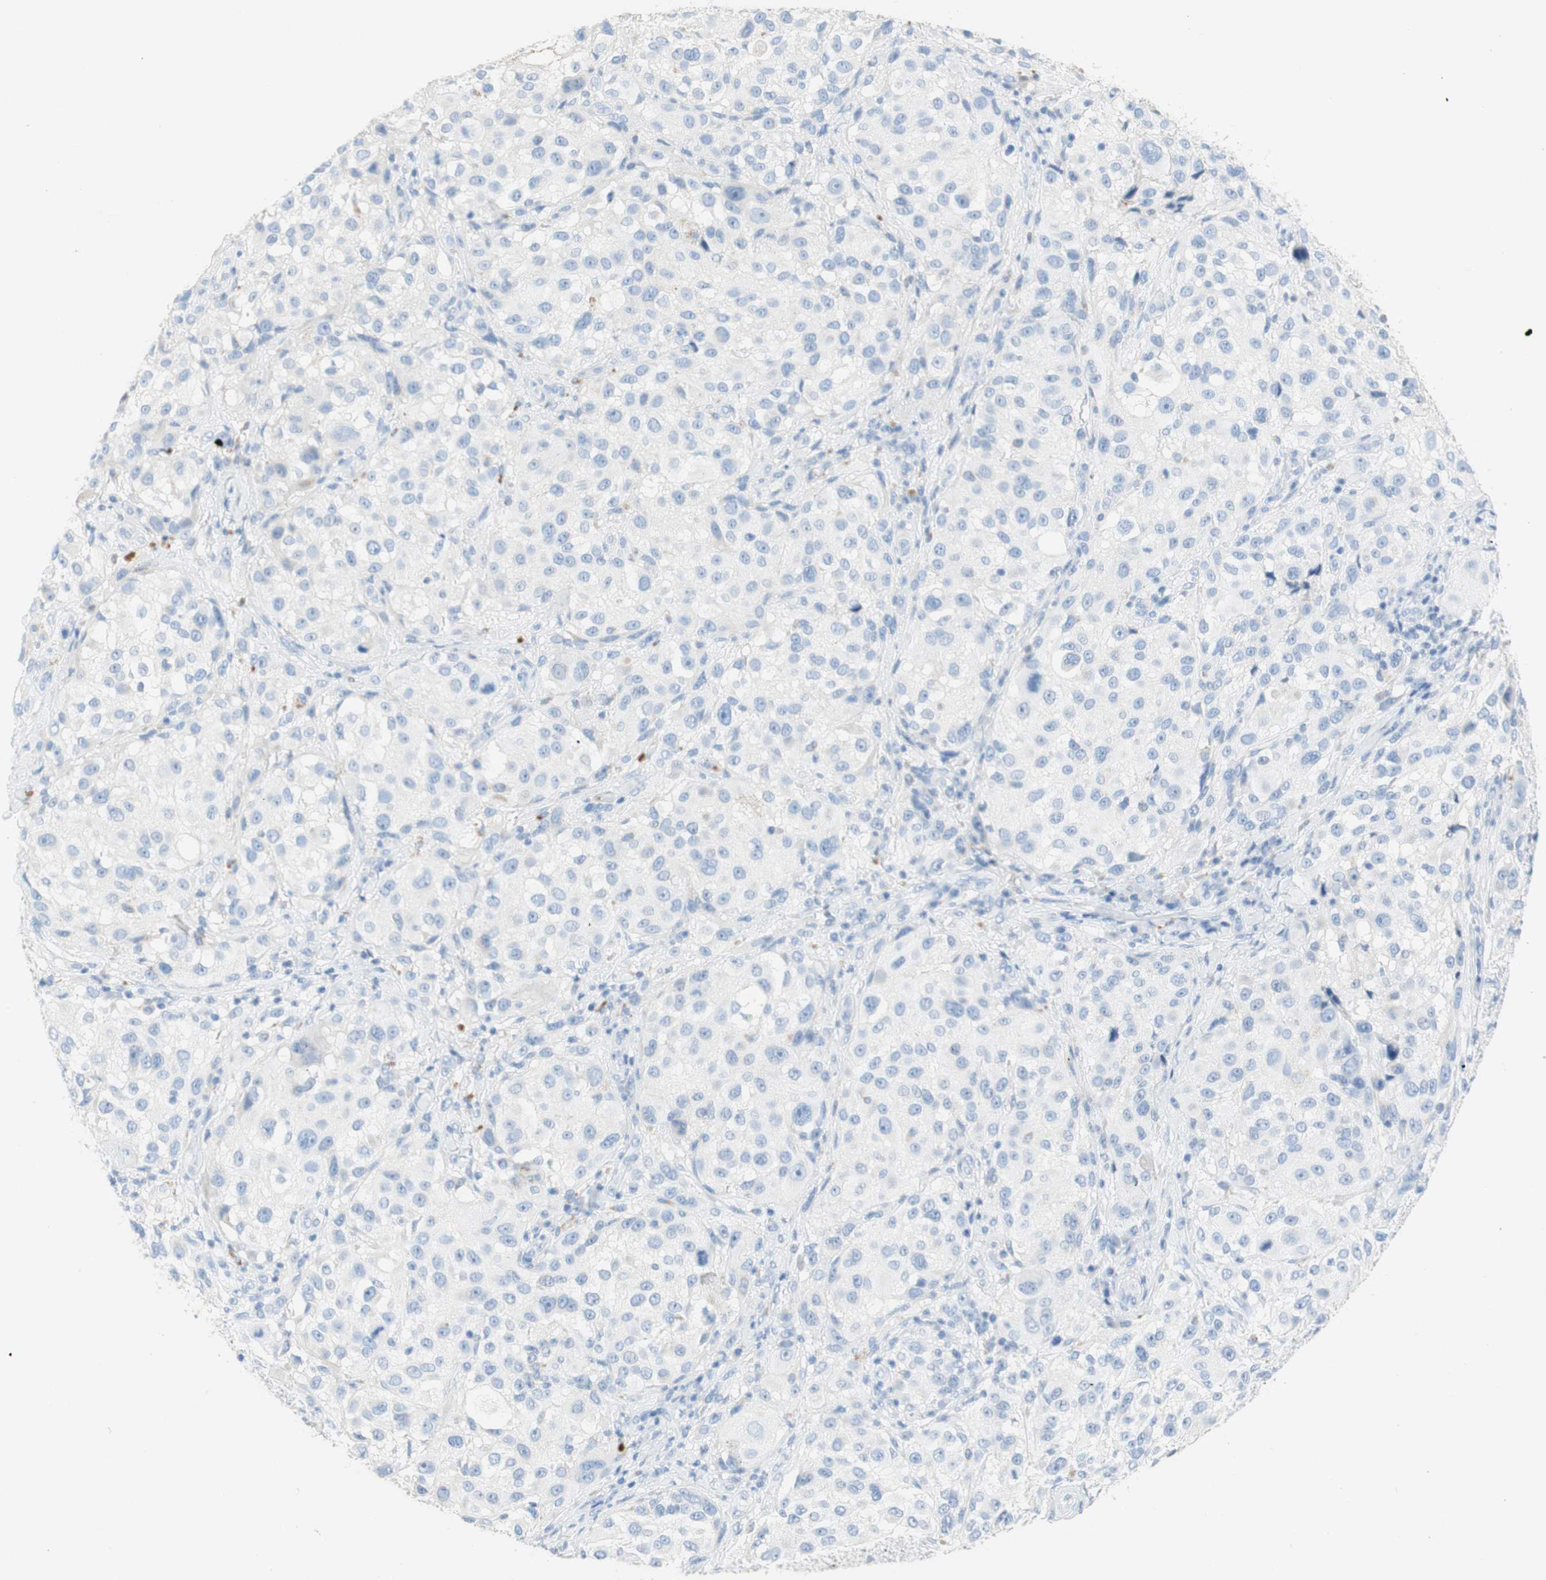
{"staining": {"intensity": "negative", "quantity": "none", "location": "none"}, "tissue": "melanoma", "cell_type": "Tumor cells", "image_type": "cancer", "snomed": [{"axis": "morphology", "description": "Necrosis, NOS"}, {"axis": "morphology", "description": "Malignant melanoma, NOS"}, {"axis": "topography", "description": "Skin"}], "caption": "Immunohistochemistry of melanoma exhibits no expression in tumor cells.", "gene": "POLR2J3", "patient": {"sex": "female", "age": 87}}